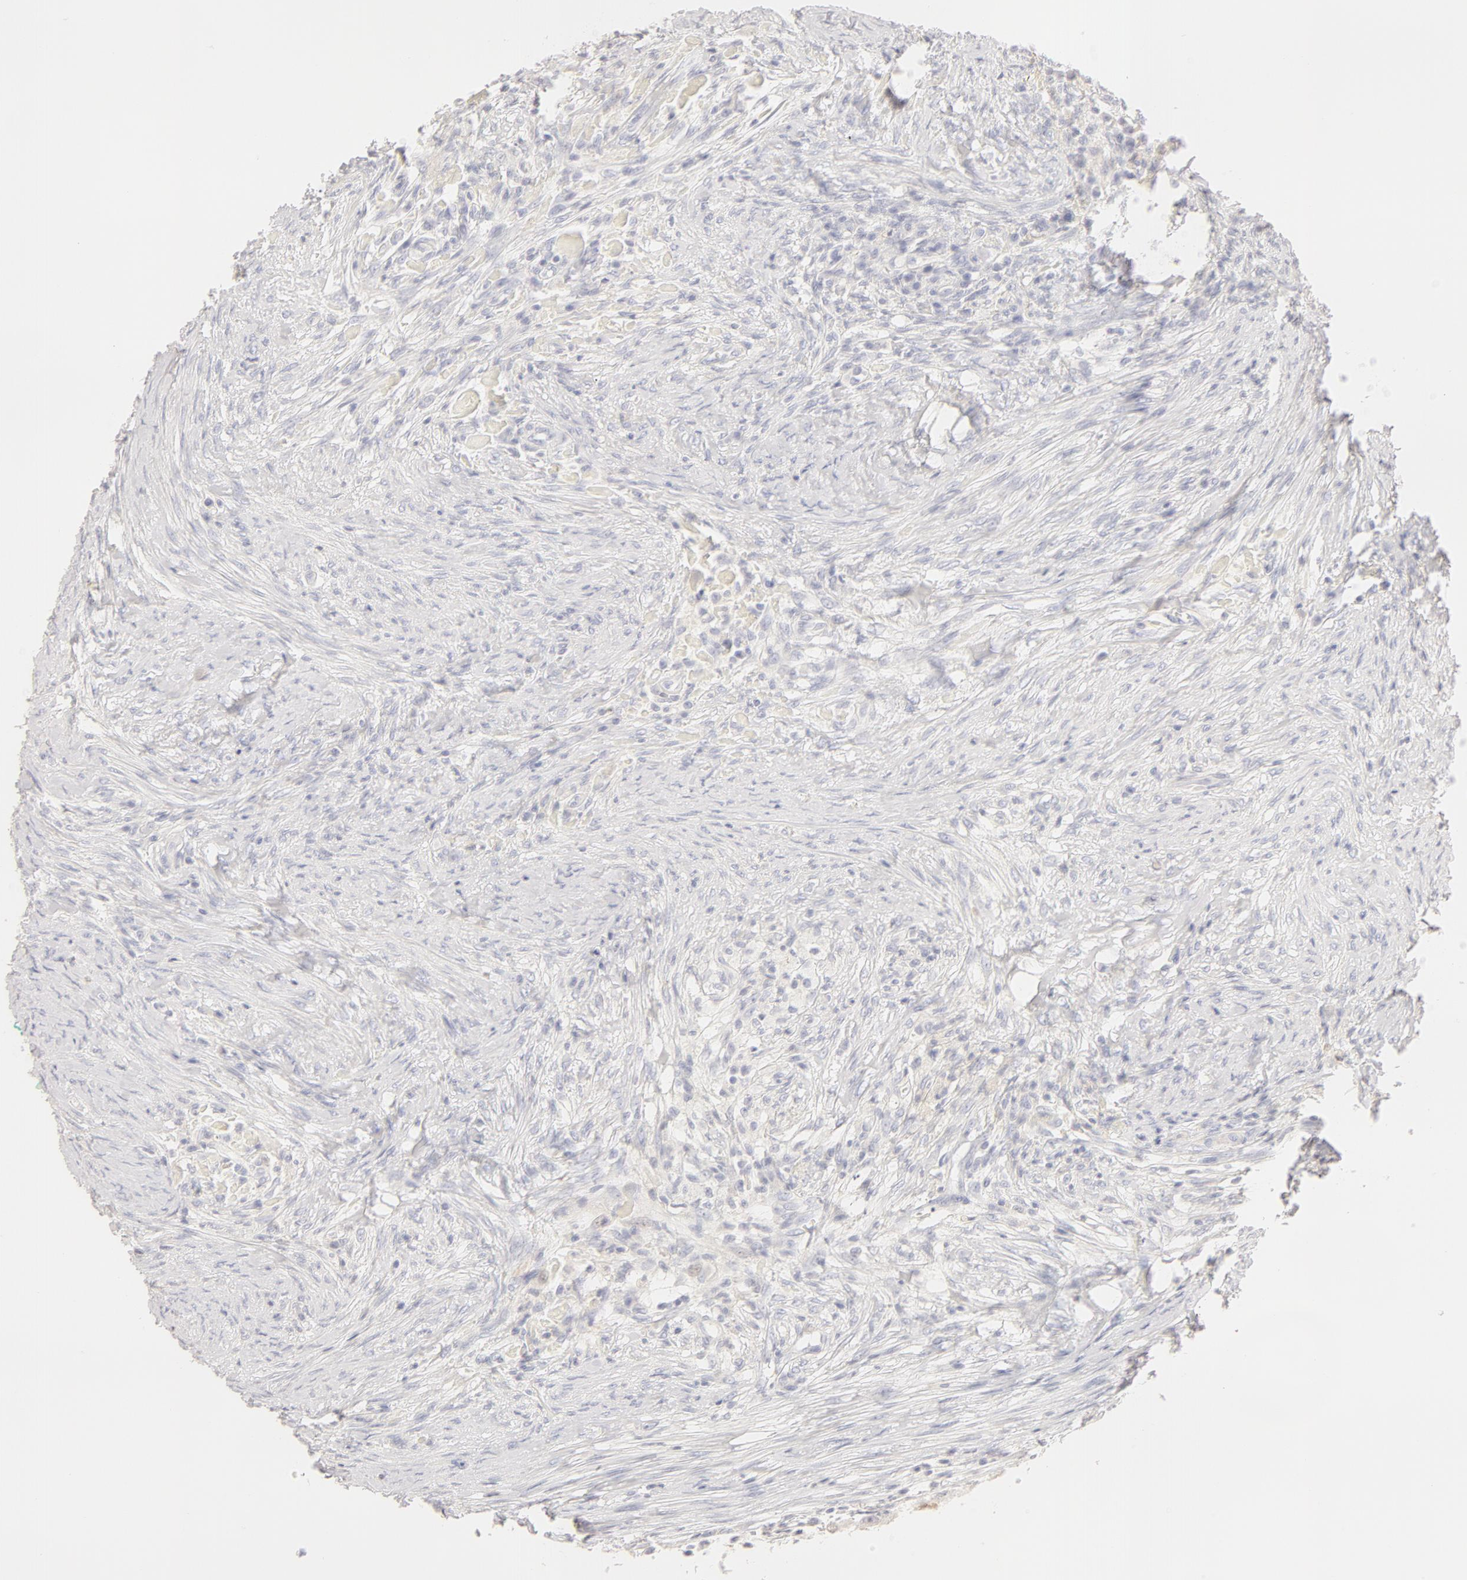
{"staining": {"intensity": "negative", "quantity": "none", "location": "none"}, "tissue": "head and neck cancer", "cell_type": "Tumor cells", "image_type": "cancer", "snomed": [{"axis": "morphology", "description": "Squamous cell carcinoma, NOS"}, {"axis": "topography", "description": "Head-Neck"}], "caption": "Immunohistochemistry of head and neck cancer displays no expression in tumor cells.", "gene": "LGALS7B", "patient": {"sex": "male", "age": 64}}